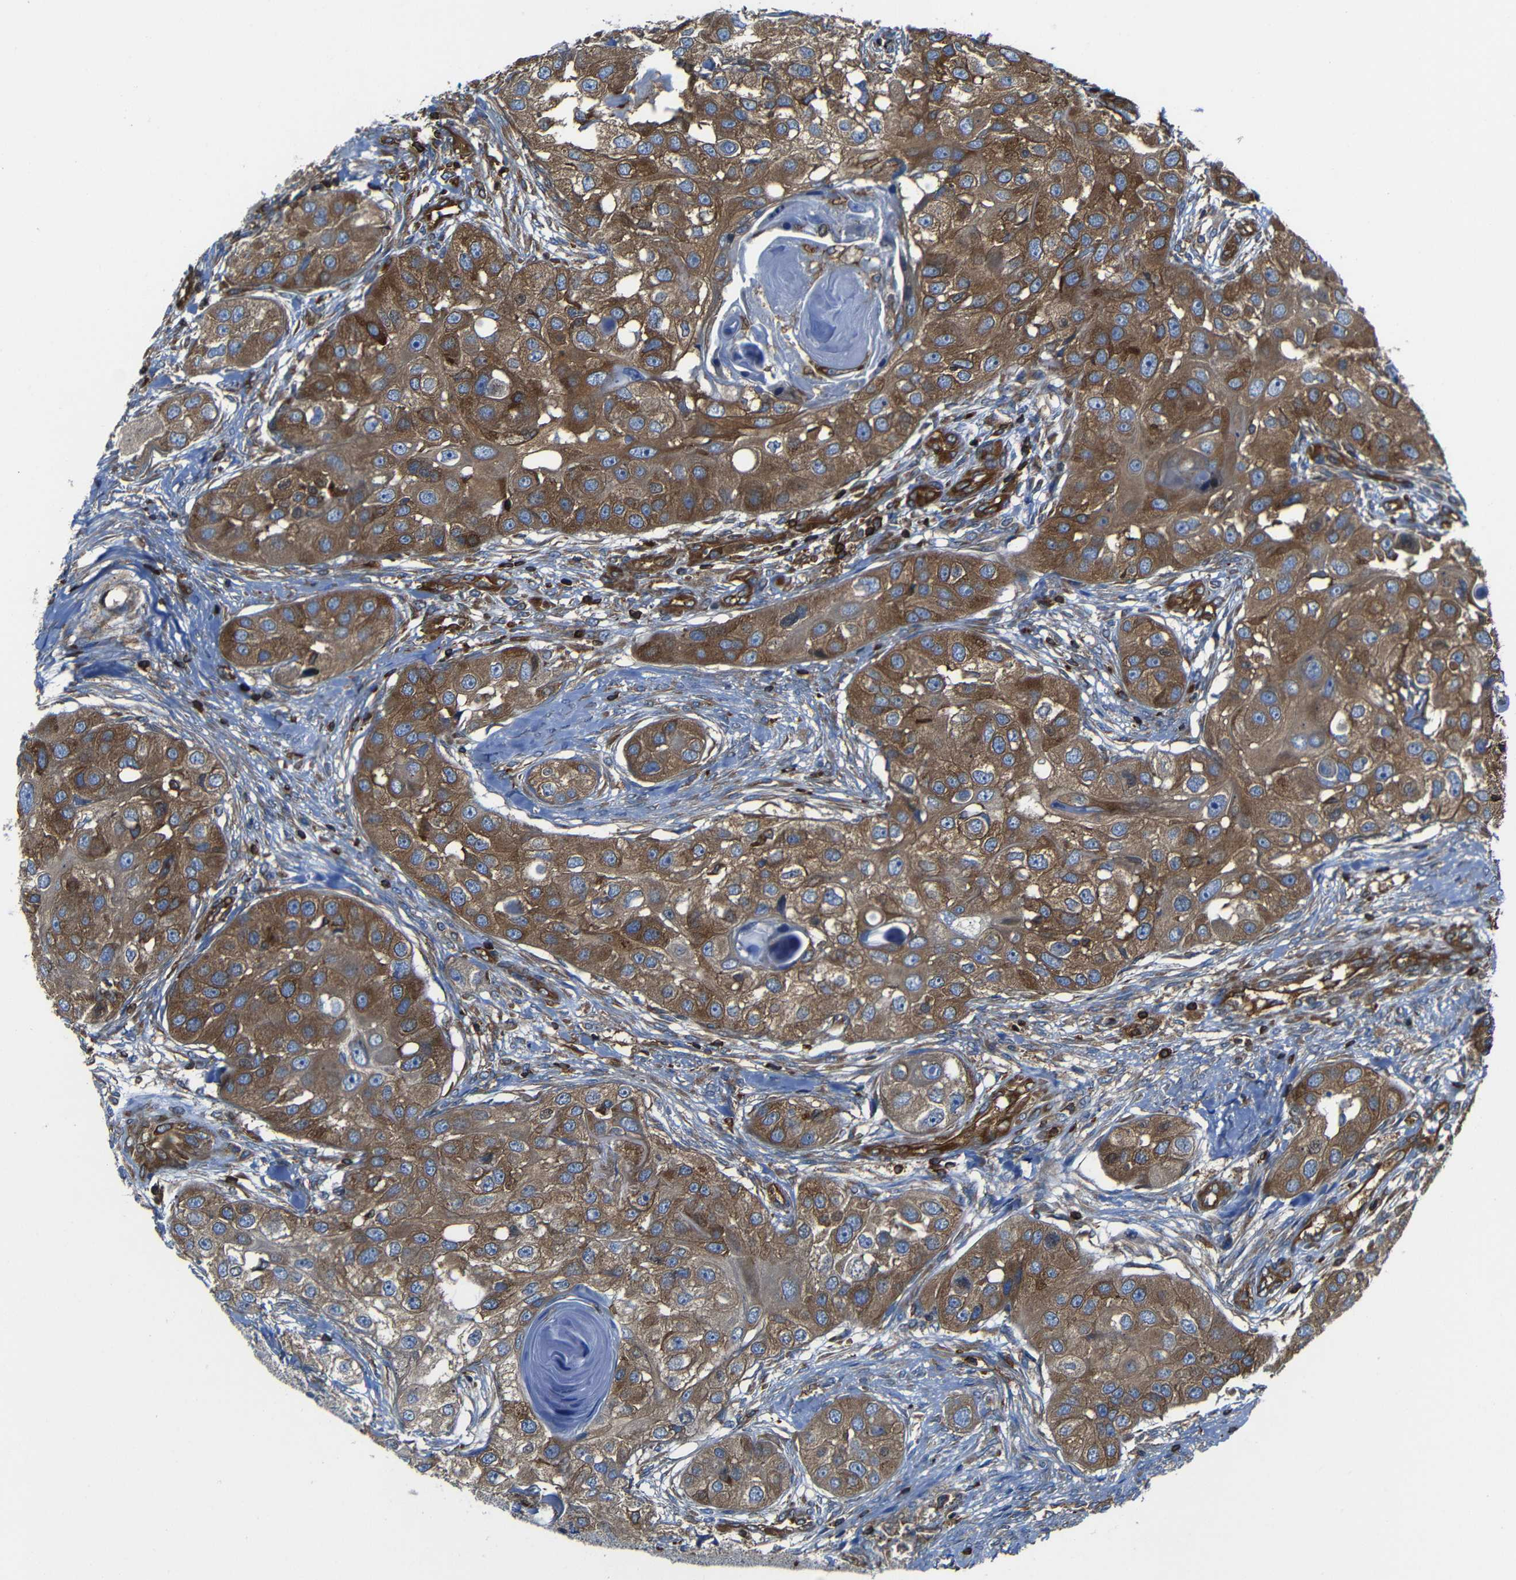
{"staining": {"intensity": "strong", "quantity": ">75%", "location": "cytoplasmic/membranous"}, "tissue": "head and neck cancer", "cell_type": "Tumor cells", "image_type": "cancer", "snomed": [{"axis": "morphology", "description": "Normal tissue, NOS"}, {"axis": "morphology", "description": "Squamous cell carcinoma, NOS"}, {"axis": "topography", "description": "Skeletal muscle"}, {"axis": "topography", "description": "Head-Neck"}], "caption": "Squamous cell carcinoma (head and neck) tissue demonstrates strong cytoplasmic/membranous staining in approximately >75% of tumor cells", "gene": "ARHGEF1", "patient": {"sex": "male", "age": 51}}